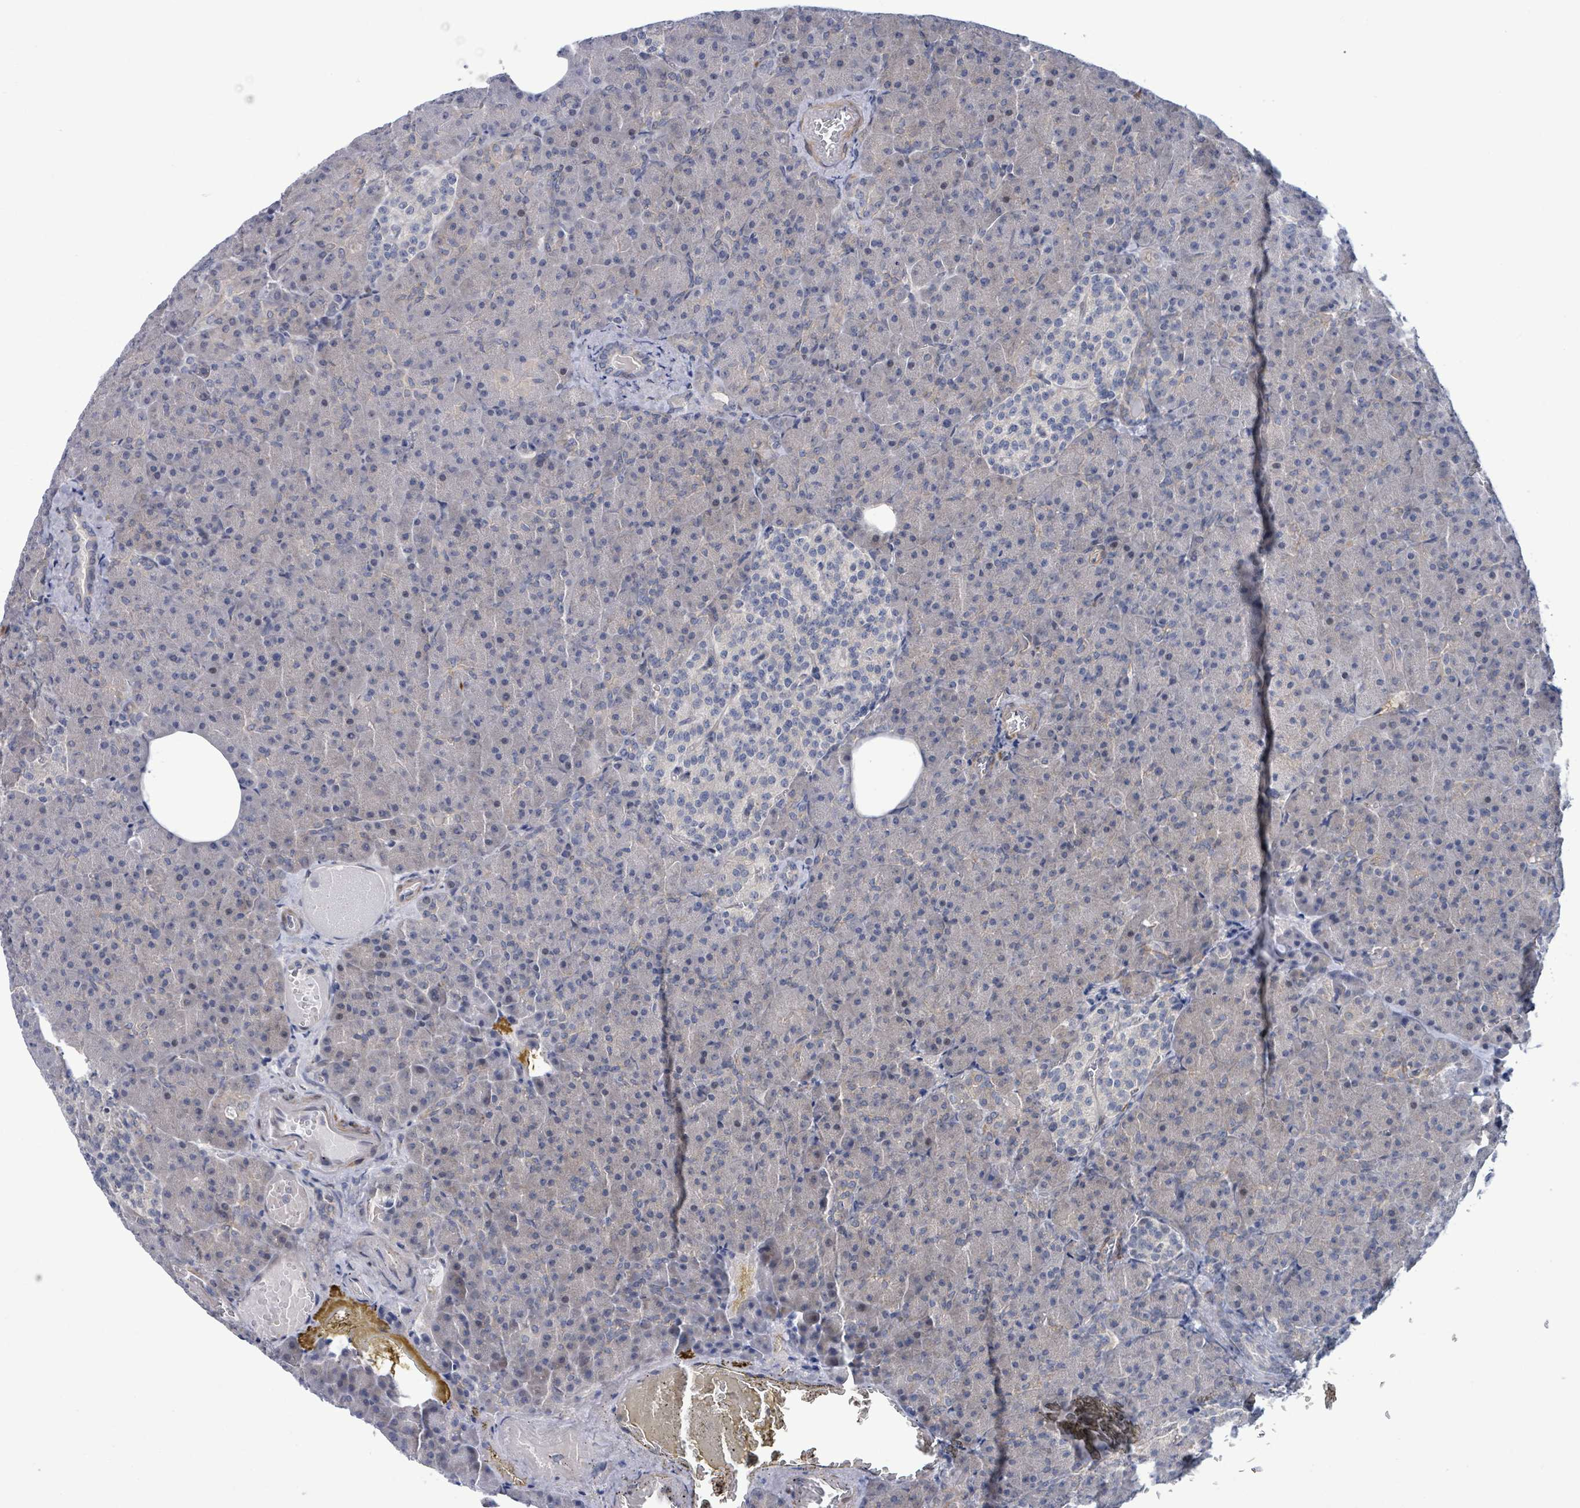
{"staining": {"intensity": "negative", "quantity": "none", "location": "none"}, "tissue": "pancreas", "cell_type": "Exocrine glandular cells", "image_type": "normal", "snomed": [{"axis": "morphology", "description": "Normal tissue, NOS"}, {"axis": "topography", "description": "Pancreas"}], "caption": "Immunohistochemistry of benign human pancreas shows no staining in exocrine glandular cells.", "gene": "C9orf152", "patient": {"sex": "female", "age": 74}}